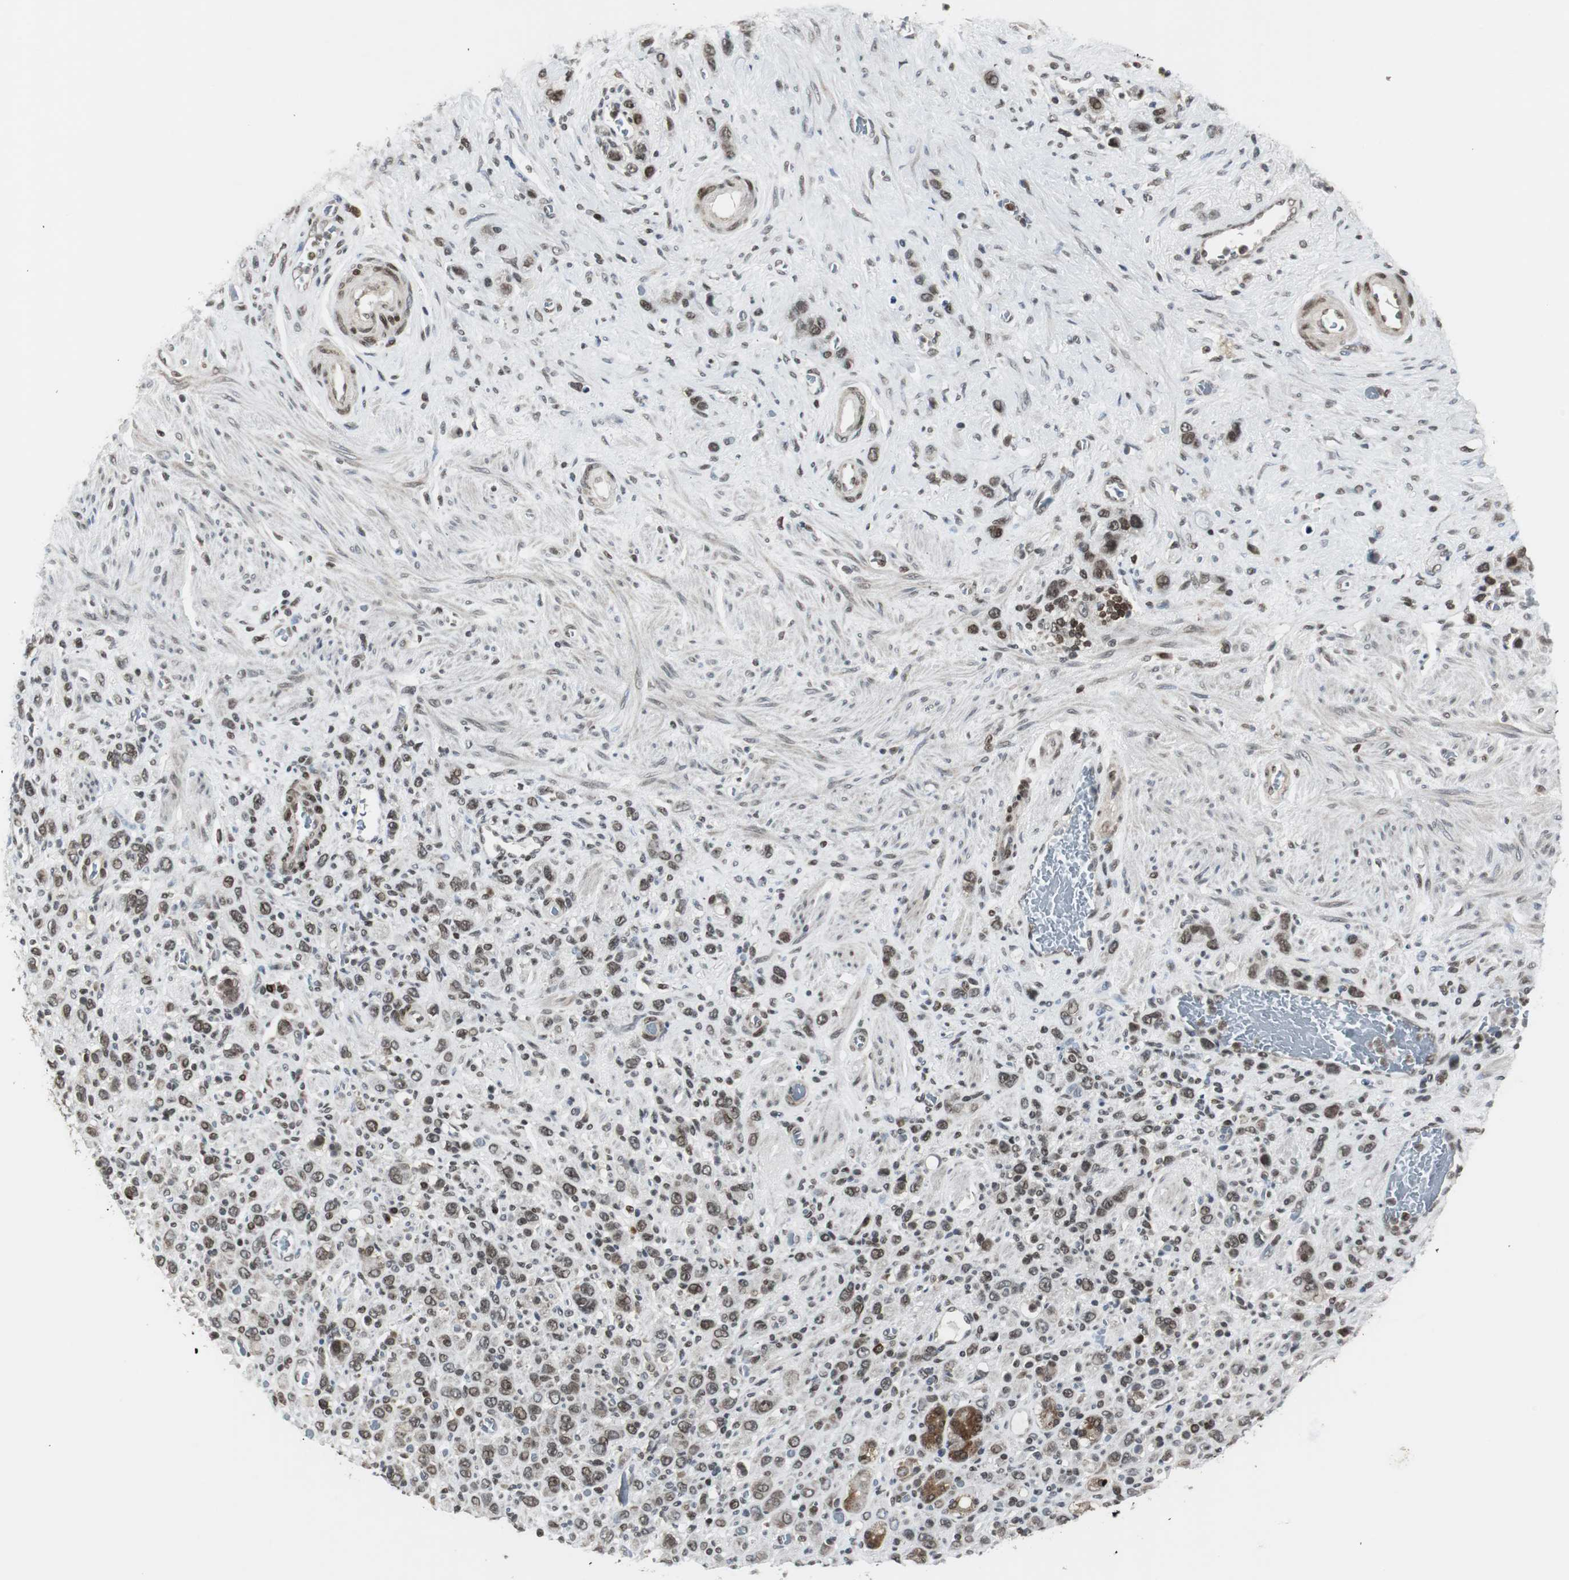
{"staining": {"intensity": "moderate", "quantity": ">75%", "location": "nuclear"}, "tissue": "stomach cancer", "cell_type": "Tumor cells", "image_type": "cancer", "snomed": [{"axis": "morphology", "description": "Normal tissue, NOS"}, {"axis": "morphology", "description": "Adenocarcinoma, NOS"}, {"axis": "morphology", "description": "Adenocarcinoma, High grade"}, {"axis": "topography", "description": "Stomach, upper"}, {"axis": "topography", "description": "Stomach"}], "caption": "Moderate nuclear staining for a protein is identified in approximately >75% of tumor cells of high-grade adenocarcinoma (stomach) using immunohistochemistry (IHC).", "gene": "MPG", "patient": {"sex": "female", "age": 65}}